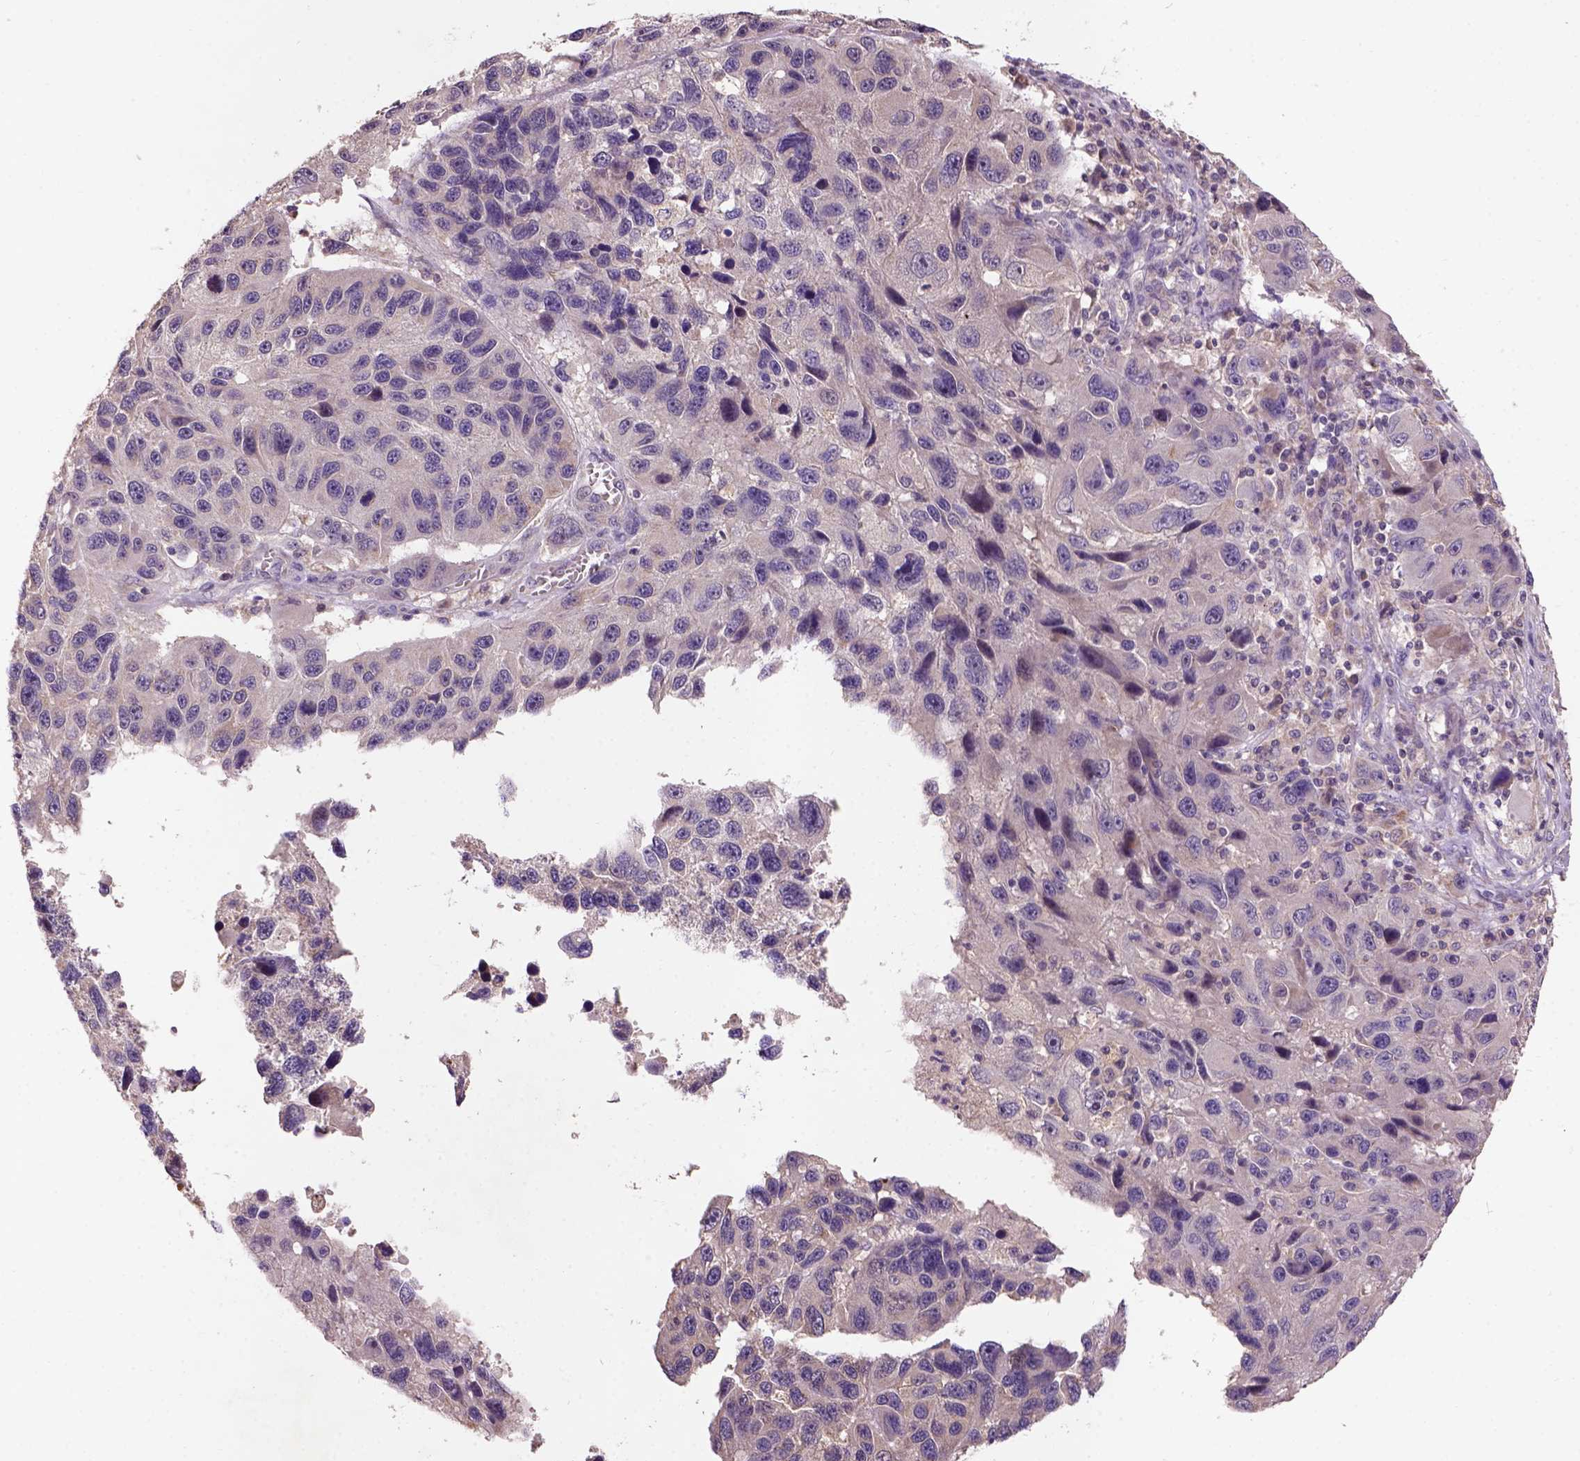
{"staining": {"intensity": "negative", "quantity": "none", "location": "none"}, "tissue": "melanoma", "cell_type": "Tumor cells", "image_type": "cancer", "snomed": [{"axis": "morphology", "description": "Malignant melanoma, NOS"}, {"axis": "topography", "description": "Skin"}], "caption": "An image of human malignant melanoma is negative for staining in tumor cells.", "gene": "KBTBD8", "patient": {"sex": "male", "age": 53}}